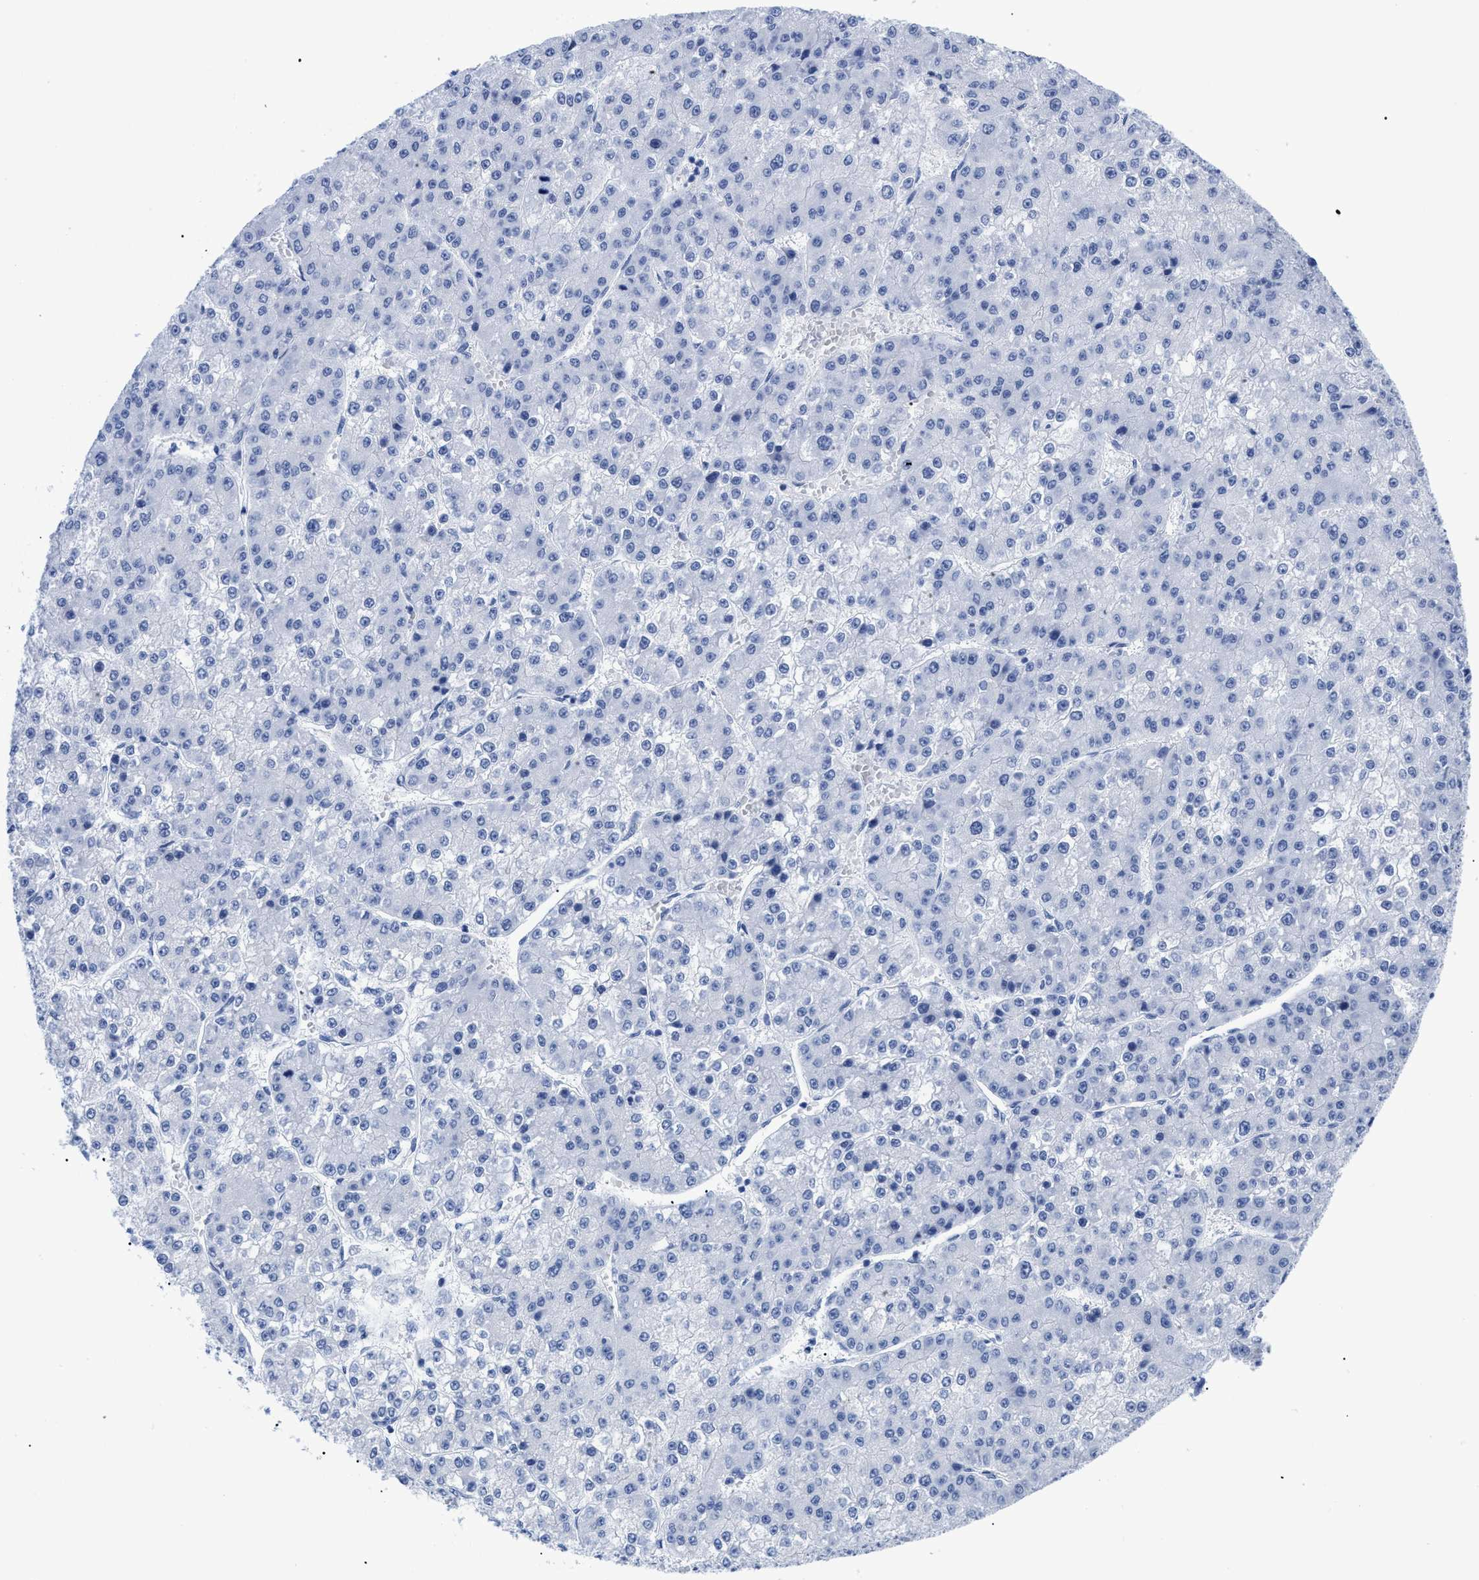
{"staining": {"intensity": "negative", "quantity": "none", "location": "none"}, "tissue": "liver cancer", "cell_type": "Tumor cells", "image_type": "cancer", "snomed": [{"axis": "morphology", "description": "Carcinoma, Hepatocellular, NOS"}, {"axis": "topography", "description": "Liver"}], "caption": "Tumor cells are negative for protein expression in human hepatocellular carcinoma (liver). (Stains: DAB immunohistochemistry (IHC) with hematoxylin counter stain, Microscopy: brightfield microscopy at high magnification).", "gene": "DUSP26", "patient": {"sex": "female", "age": 73}}